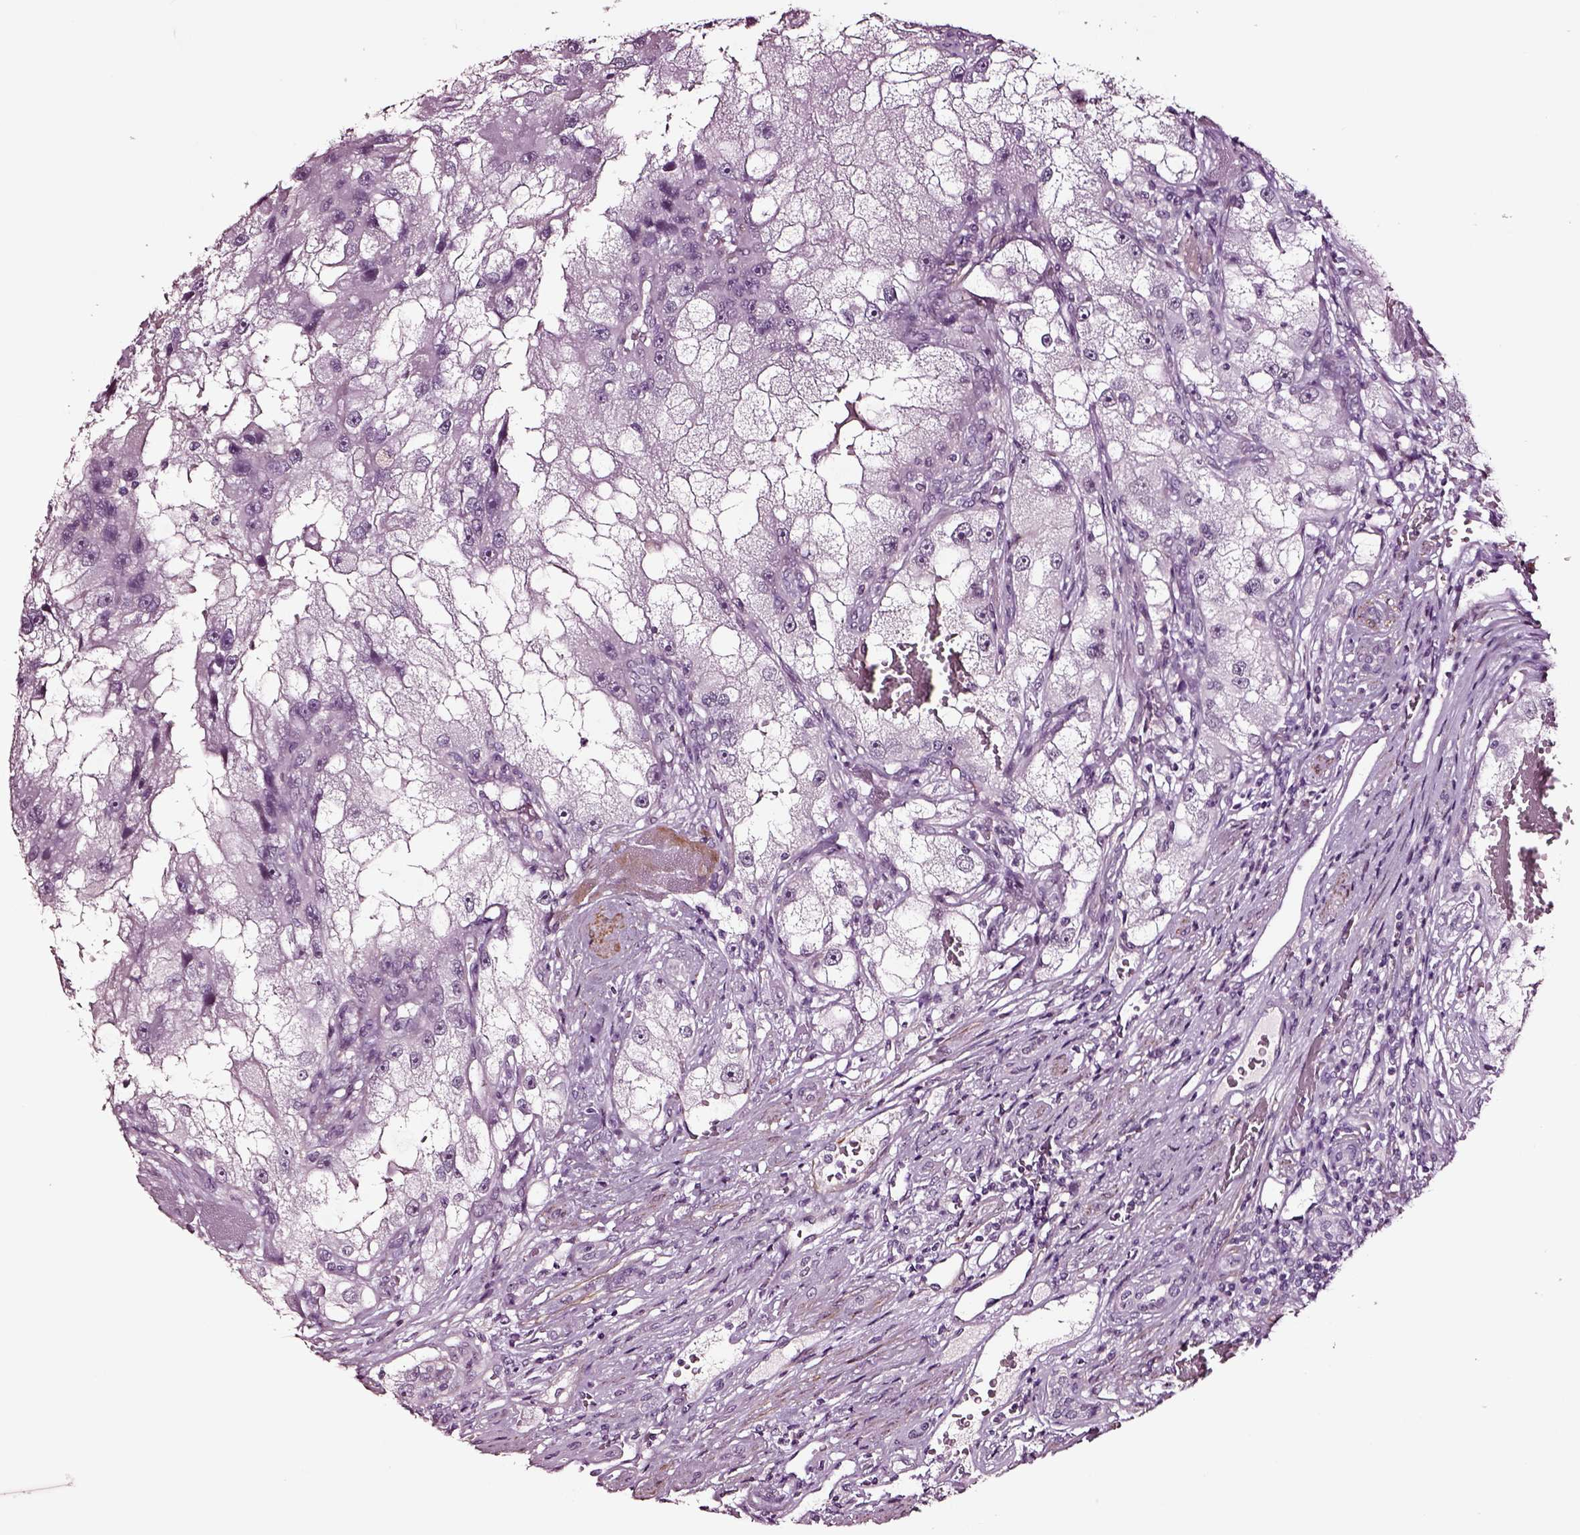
{"staining": {"intensity": "negative", "quantity": "none", "location": "none"}, "tissue": "renal cancer", "cell_type": "Tumor cells", "image_type": "cancer", "snomed": [{"axis": "morphology", "description": "Adenocarcinoma, NOS"}, {"axis": "topography", "description": "Kidney"}], "caption": "Immunohistochemistry of human renal cancer (adenocarcinoma) displays no expression in tumor cells. The staining is performed using DAB (3,3'-diaminobenzidine) brown chromogen with nuclei counter-stained in using hematoxylin.", "gene": "SOX10", "patient": {"sex": "male", "age": 63}}